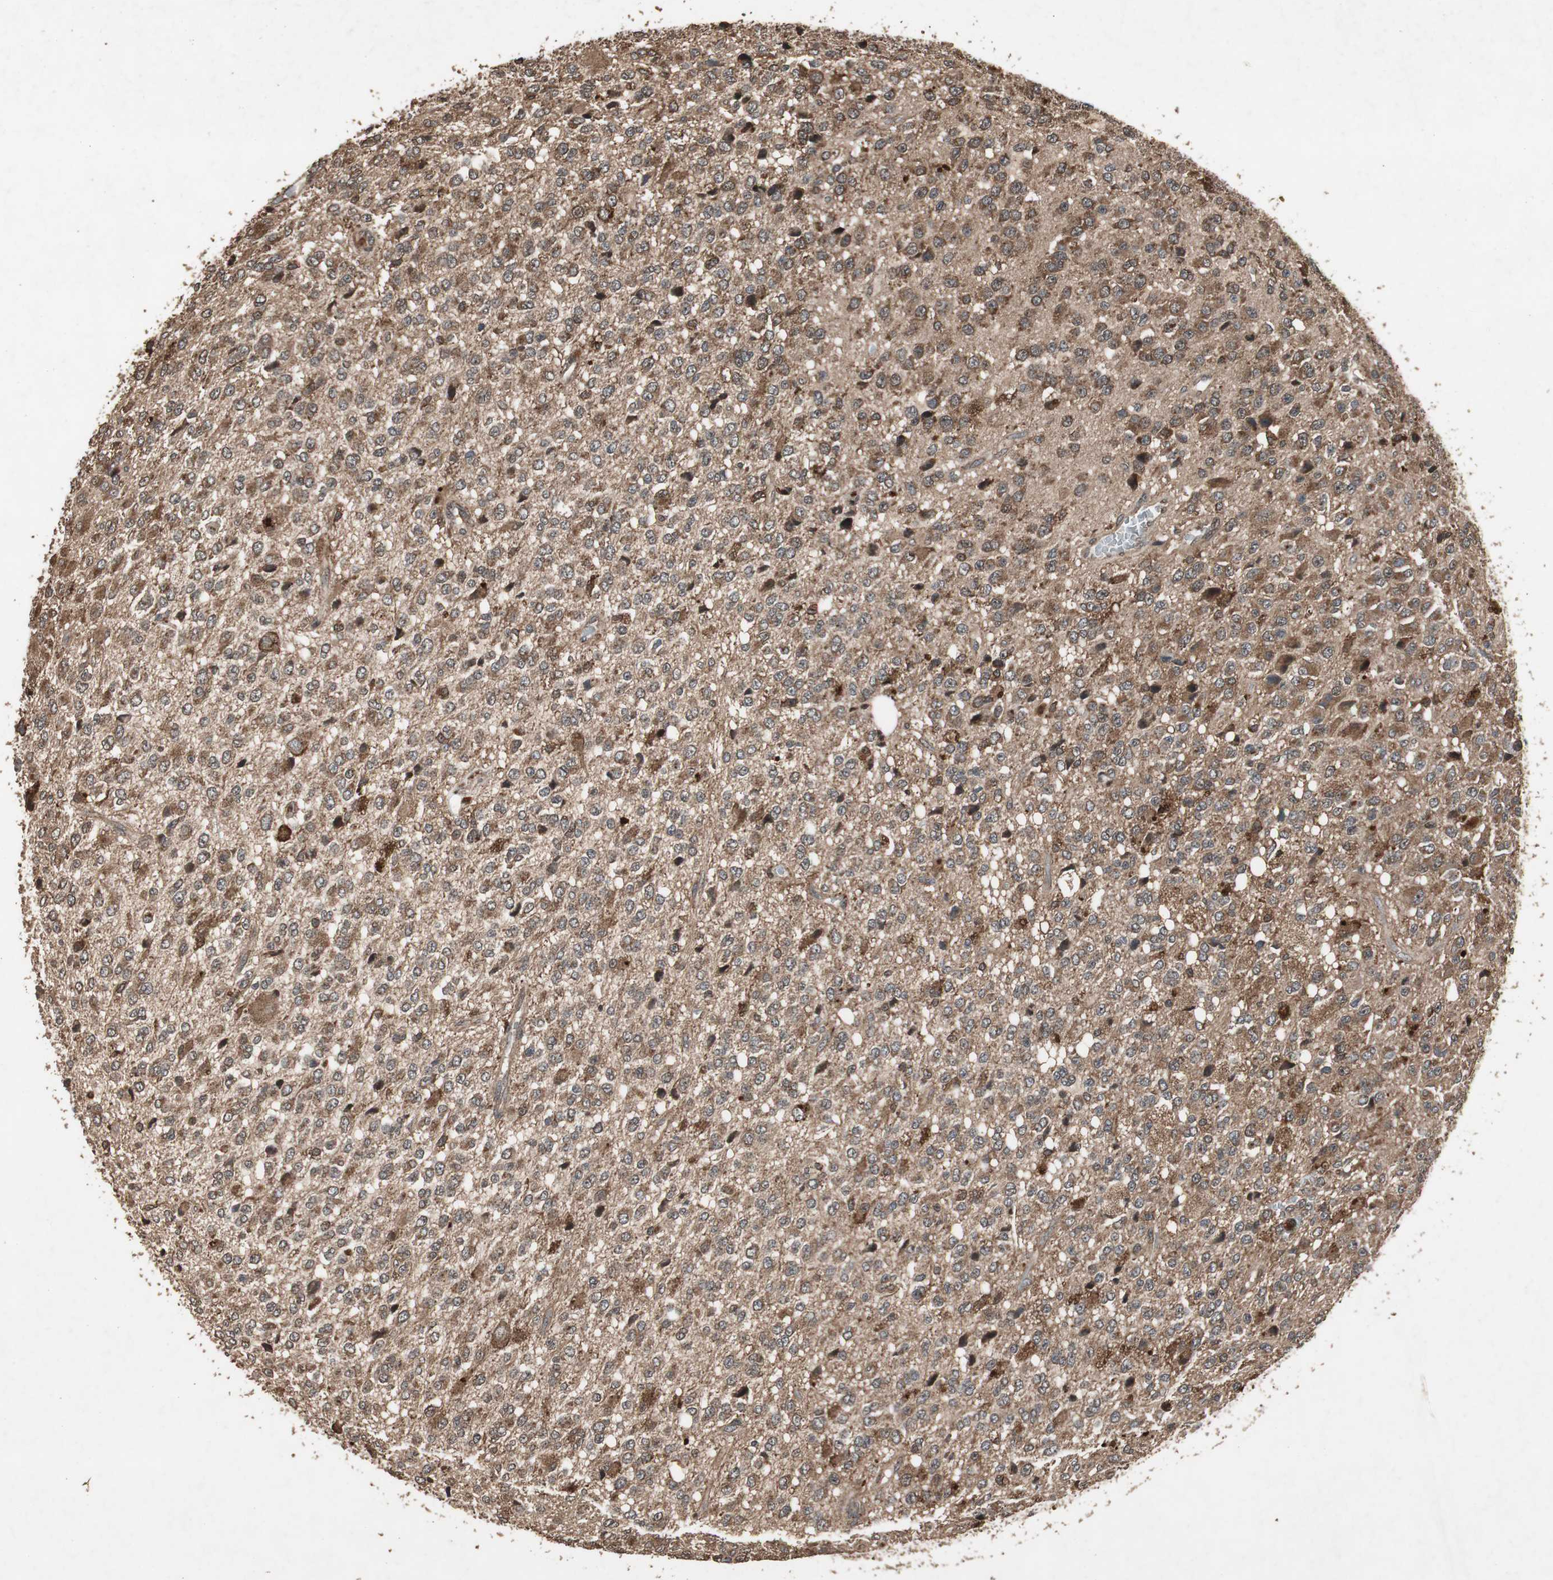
{"staining": {"intensity": "moderate", "quantity": "<25%", "location": "cytoplasmic/membranous"}, "tissue": "glioma", "cell_type": "Tumor cells", "image_type": "cancer", "snomed": [{"axis": "morphology", "description": "Glioma, malignant, High grade"}, {"axis": "topography", "description": "pancreas cauda"}], "caption": "Approximately <25% of tumor cells in glioma exhibit moderate cytoplasmic/membranous protein expression as visualized by brown immunohistochemical staining.", "gene": "LAMTOR5", "patient": {"sex": "male", "age": 60}}